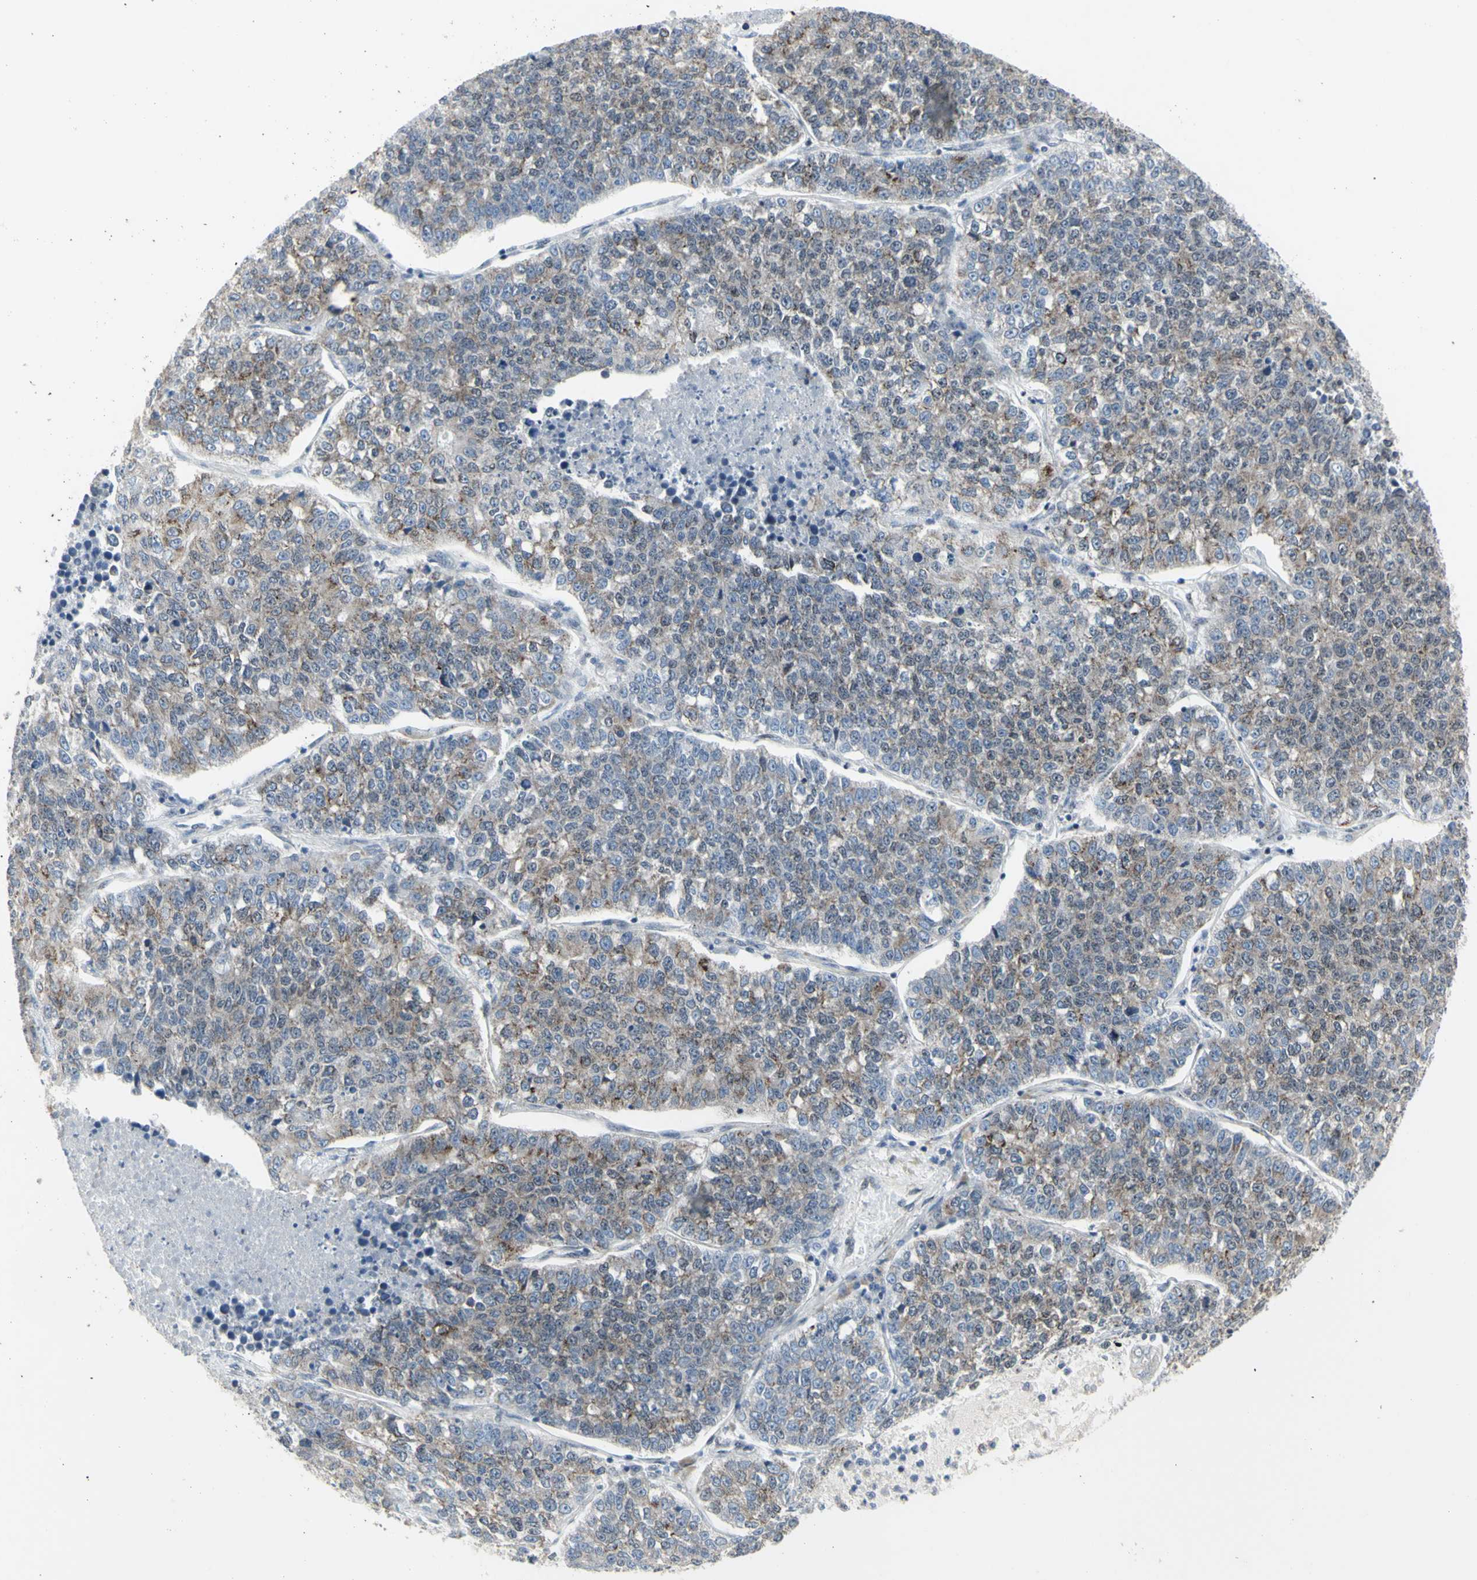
{"staining": {"intensity": "weak", "quantity": ">75%", "location": "cytoplasmic/membranous"}, "tissue": "lung cancer", "cell_type": "Tumor cells", "image_type": "cancer", "snomed": [{"axis": "morphology", "description": "Adenocarcinoma, NOS"}, {"axis": "topography", "description": "Lung"}], "caption": "The photomicrograph shows immunohistochemical staining of adenocarcinoma (lung). There is weak cytoplasmic/membranous positivity is seen in about >75% of tumor cells. (Stains: DAB (3,3'-diaminobenzidine) in brown, nuclei in blue, Microscopy: brightfield microscopy at high magnification).", "gene": "DHRS7B", "patient": {"sex": "male", "age": 49}}